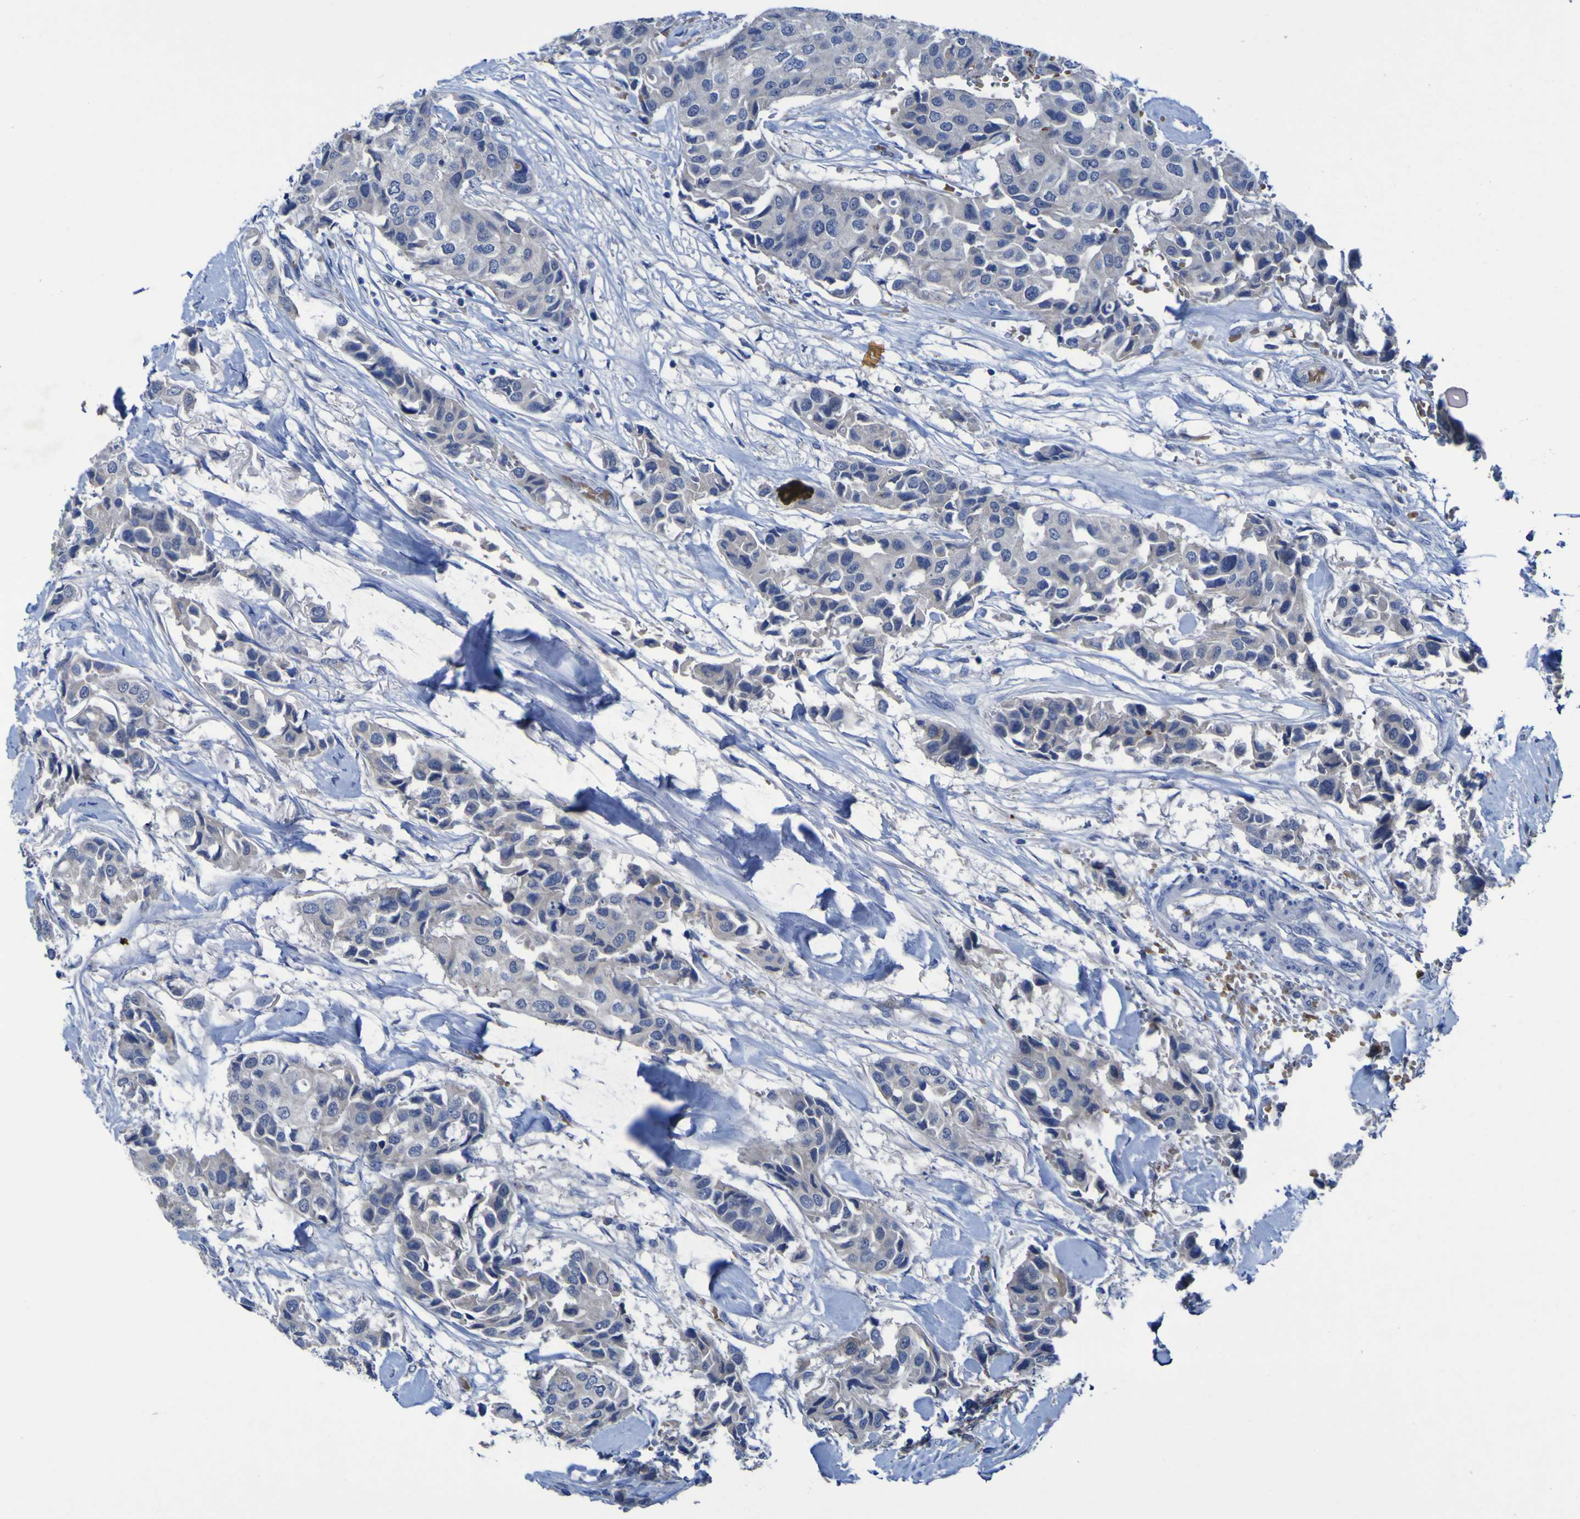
{"staining": {"intensity": "weak", "quantity": "25%-75%", "location": "cytoplasmic/membranous"}, "tissue": "breast cancer", "cell_type": "Tumor cells", "image_type": "cancer", "snomed": [{"axis": "morphology", "description": "Duct carcinoma"}, {"axis": "topography", "description": "Breast"}], "caption": "A brown stain labels weak cytoplasmic/membranous expression of a protein in intraductal carcinoma (breast) tumor cells.", "gene": "SGK2", "patient": {"sex": "female", "age": 80}}